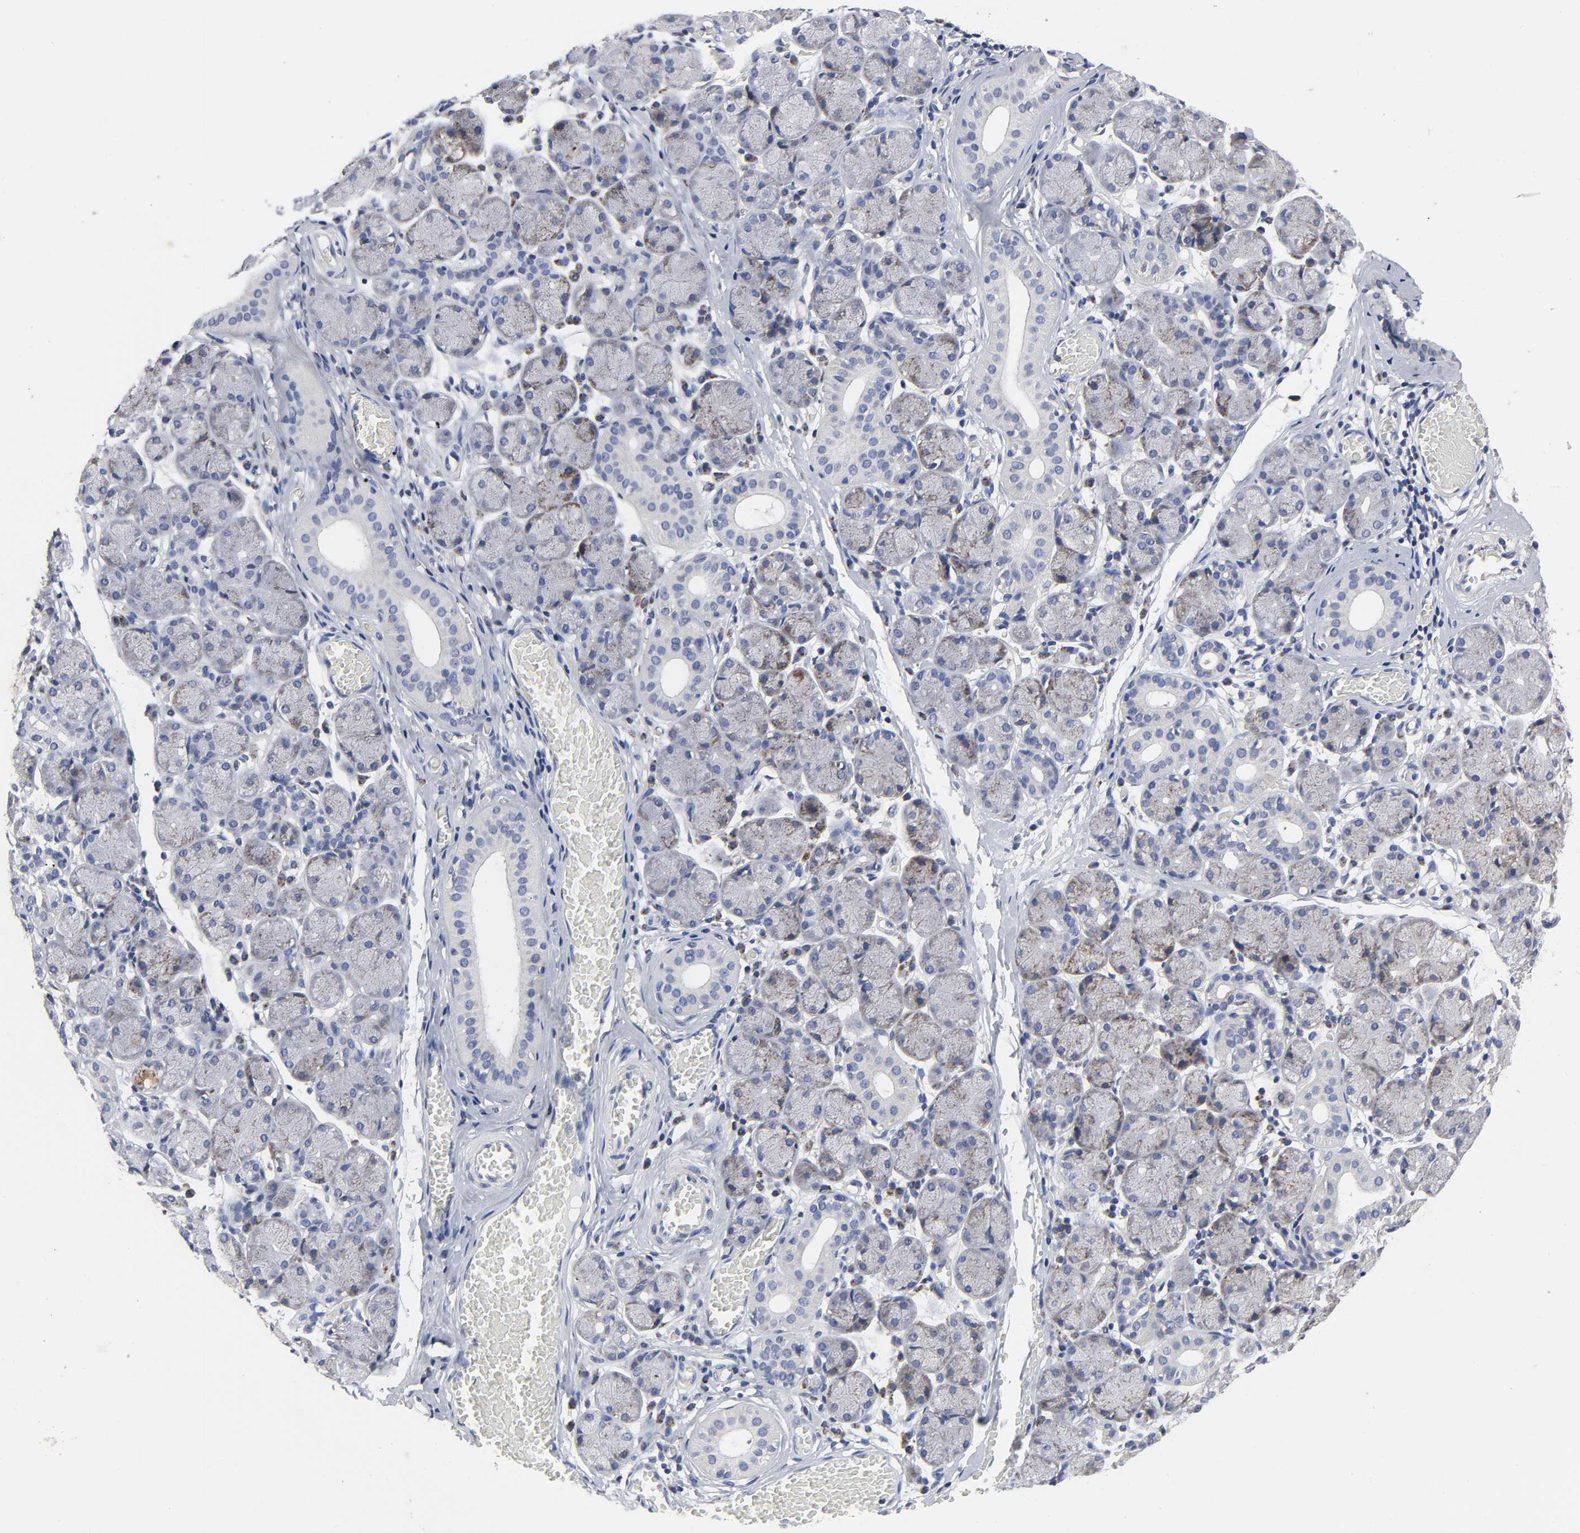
{"staining": {"intensity": "moderate", "quantity": "25%-75%", "location": "cytoplasmic/membranous"}, "tissue": "salivary gland", "cell_type": "Glandular cells", "image_type": "normal", "snomed": [{"axis": "morphology", "description": "Normal tissue, NOS"}, {"axis": "topography", "description": "Salivary gland"}], "caption": "Protein staining of benign salivary gland displays moderate cytoplasmic/membranous expression in about 25%-75% of glandular cells. The staining was performed using DAB (3,3'-diaminobenzidine), with brown indicating positive protein expression. Nuclei are stained blue with hematoxylin.", "gene": "AOPEP", "patient": {"sex": "female", "age": 24}}